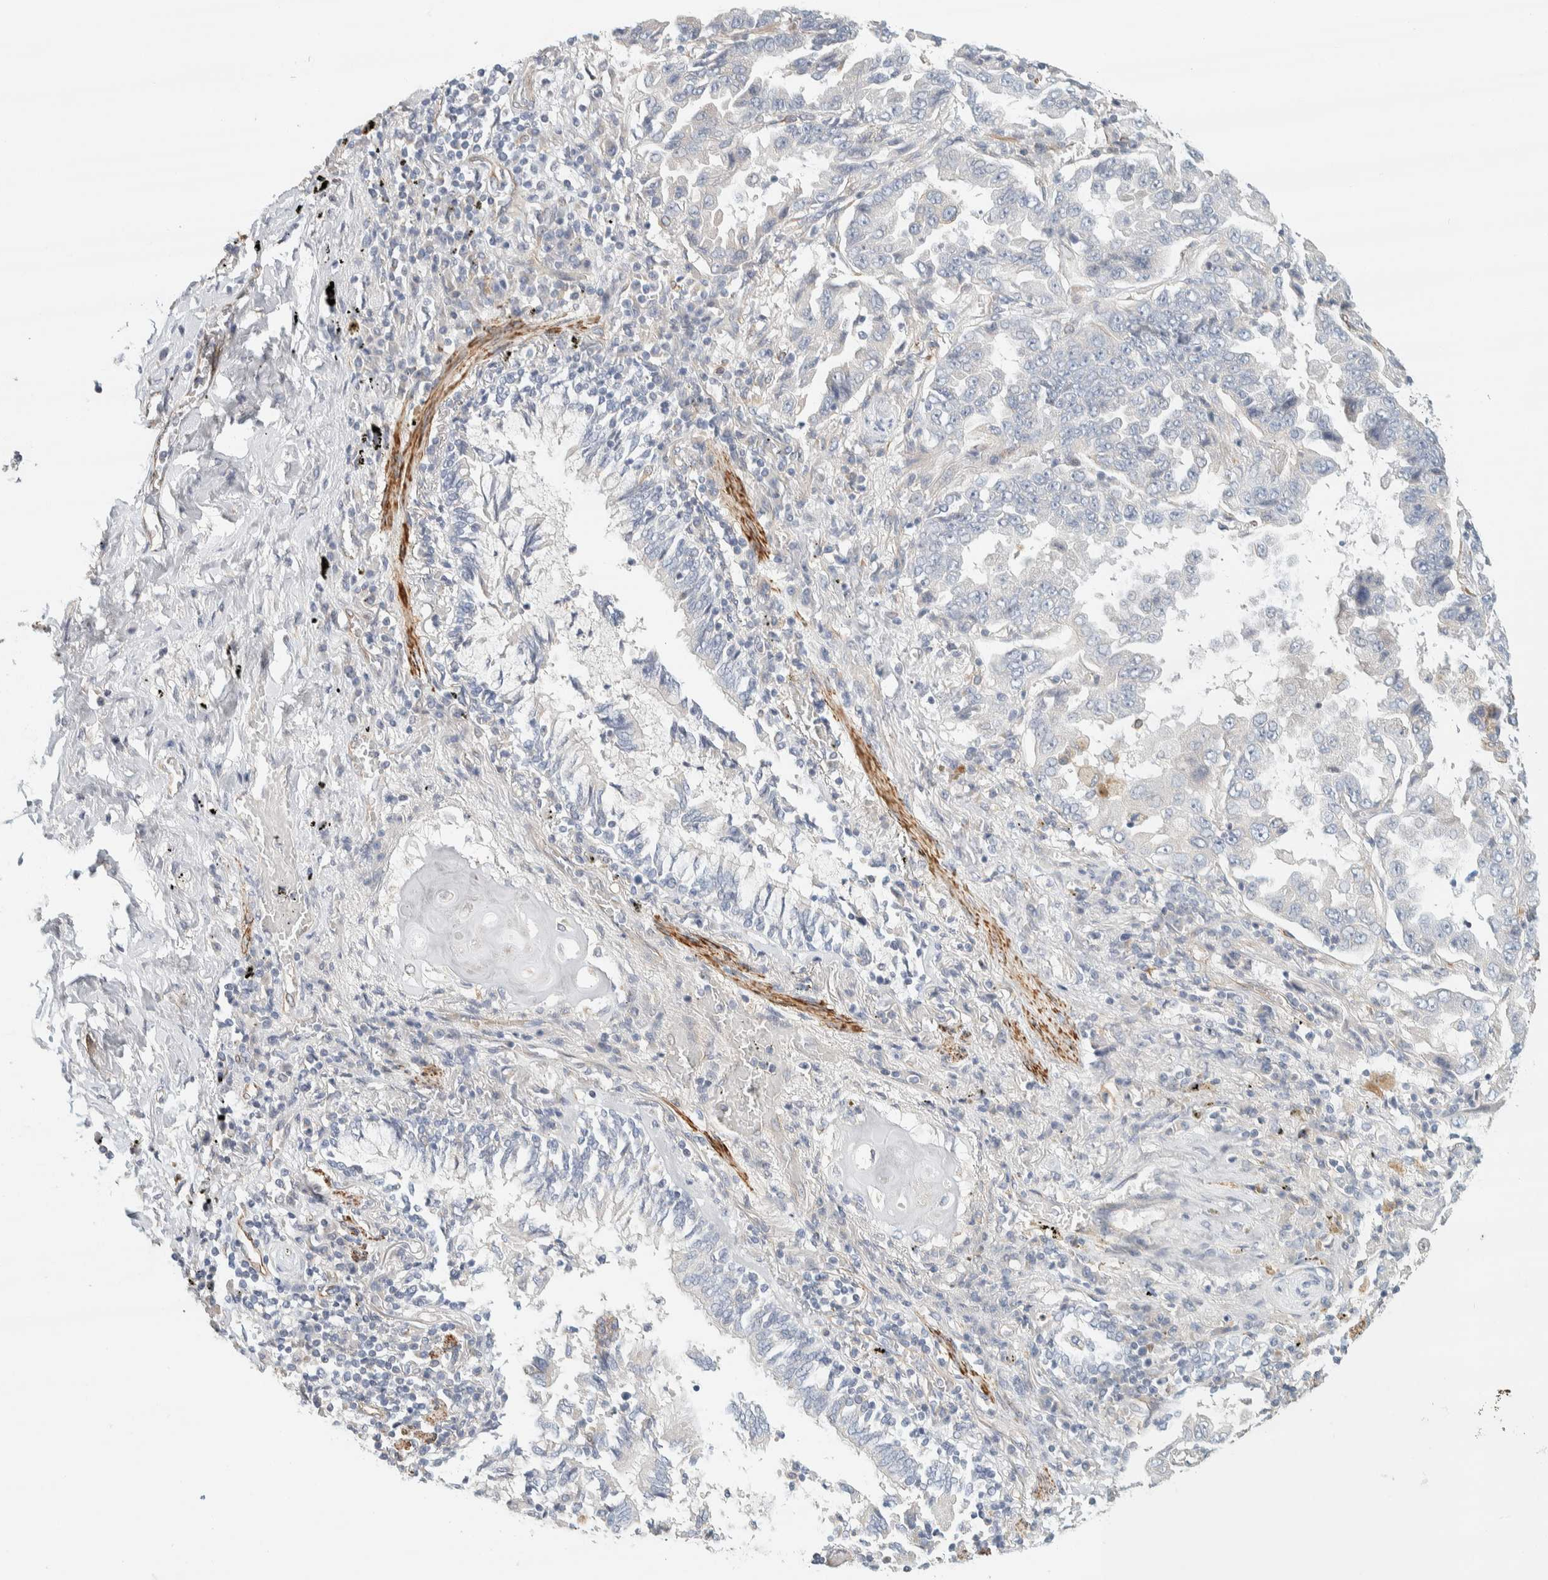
{"staining": {"intensity": "negative", "quantity": "none", "location": "none"}, "tissue": "lung cancer", "cell_type": "Tumor cells", "image_type": "cancer", "snomed": [{"axis": "morphology", "description": "Adenocarcinoma, NOS"}, {"axis": "topography", "description": "Lung"}], "caption": "Protein analysis of lung cancer (adenocarcinoma) displays no significant expression in tumor cells.", "gene": "CDR2", "patient": {"sex": "female", "age": 51}}